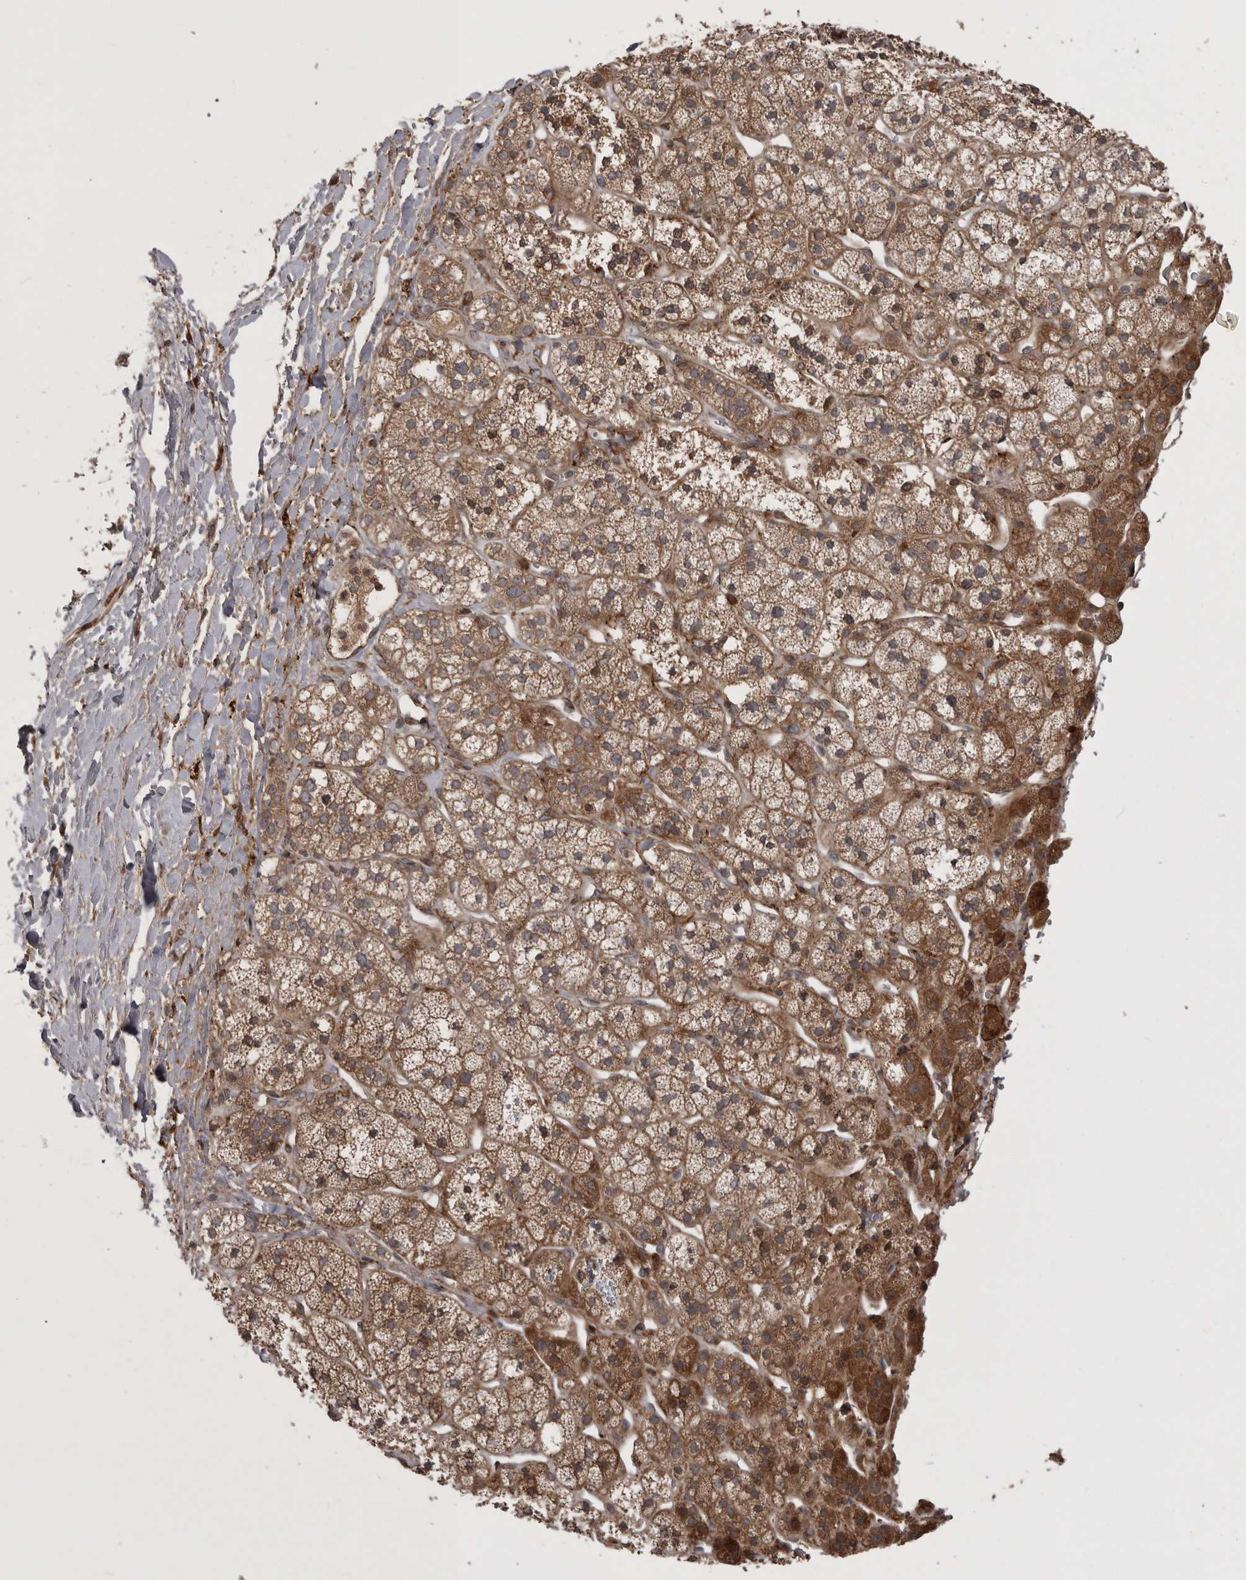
{"staining": {"intensity": "moderate", "quantity": ">75%", "location": "cytoplasmic/membranous"}, "tissue": "adrenal gland", "cell_type": "Glandular cells", "image_type": "normal", "snomed": [{"axis": "morphology", "description": "Normal tissue, NOS"}, {"axis": "topography", "description": "Adrenal gland"}], "caption": "Protein staining of normal adrenal gland exhibits moderate cytoplasmic/membranous staining in about >75% of glandular cells.", "gene": "RAB3GAP2", "patient": {"sex": "male", "age": 56}}